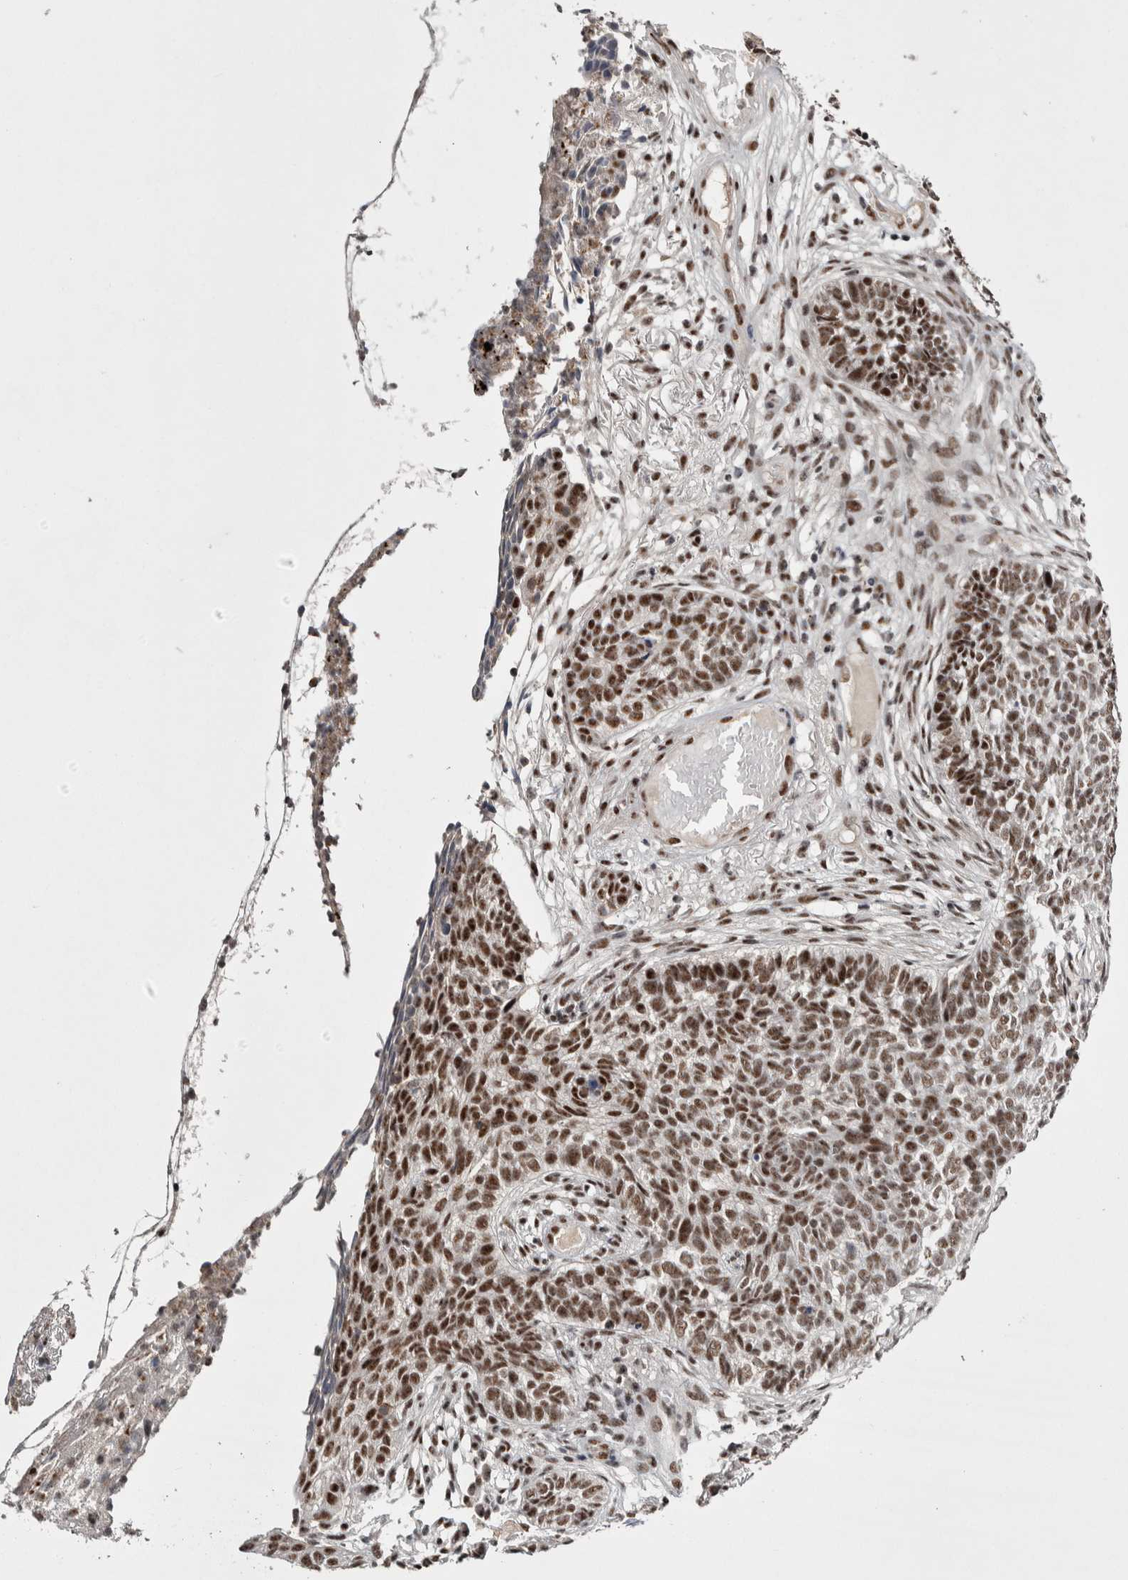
{"staining": {"intensity": "moderate", "quantity": ">75%", "location": "nuclear"}, "tissue": "skin cancer", "cell_type": "Tumor cells", "image_type": "cancer", "snomed": [{"axis": "morphology", "description": "Basal cell carcinoma"}, {"axis": "topography", "description": "Skin"}], "caption": "A medium amount of moderate nuclear staining is identified in approximately >75% of tumor cells in skin basal cell carcinoma tissue.", "gene": "ASPN", "patient": {"sex": "male", "age": 85}}